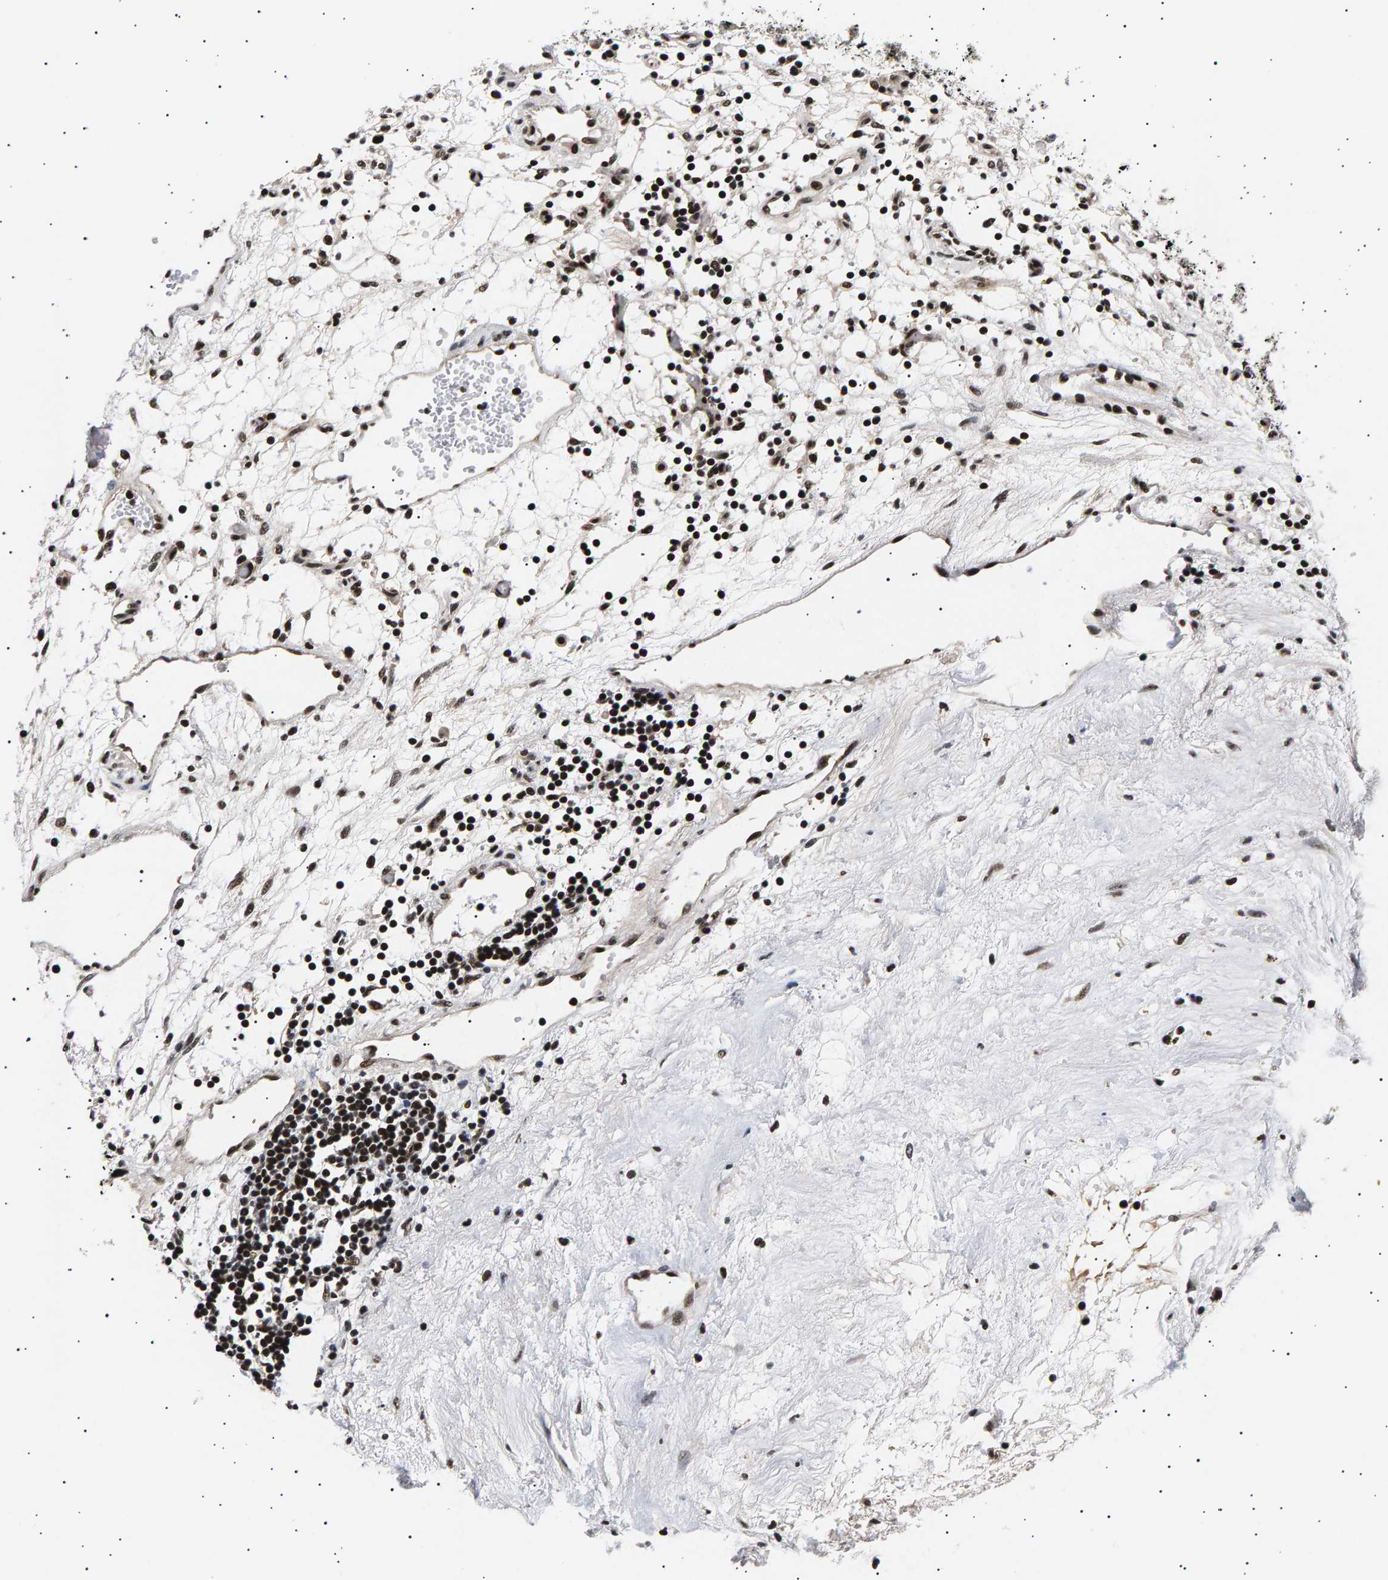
{"staining": {"intensity": "strong", "quantity": "25%-75%", "location": "nuclear"}, "tissue": "renal cancer", "cell_type": "Tumor cells", "image_type": "cancer", "snomed": [{"axis": "morphology", "description": "Adenocarcinoma, NOS"}, {"axis": "topography", "description": "Kidney"}], "caption": "Tumor cells demonstrate high levels of strong nuclear expression in approximately 25%-75% of cells in human renal cancer.", "gene": "ANKRD40", "patient": {"sex": "male", "age": 59}}